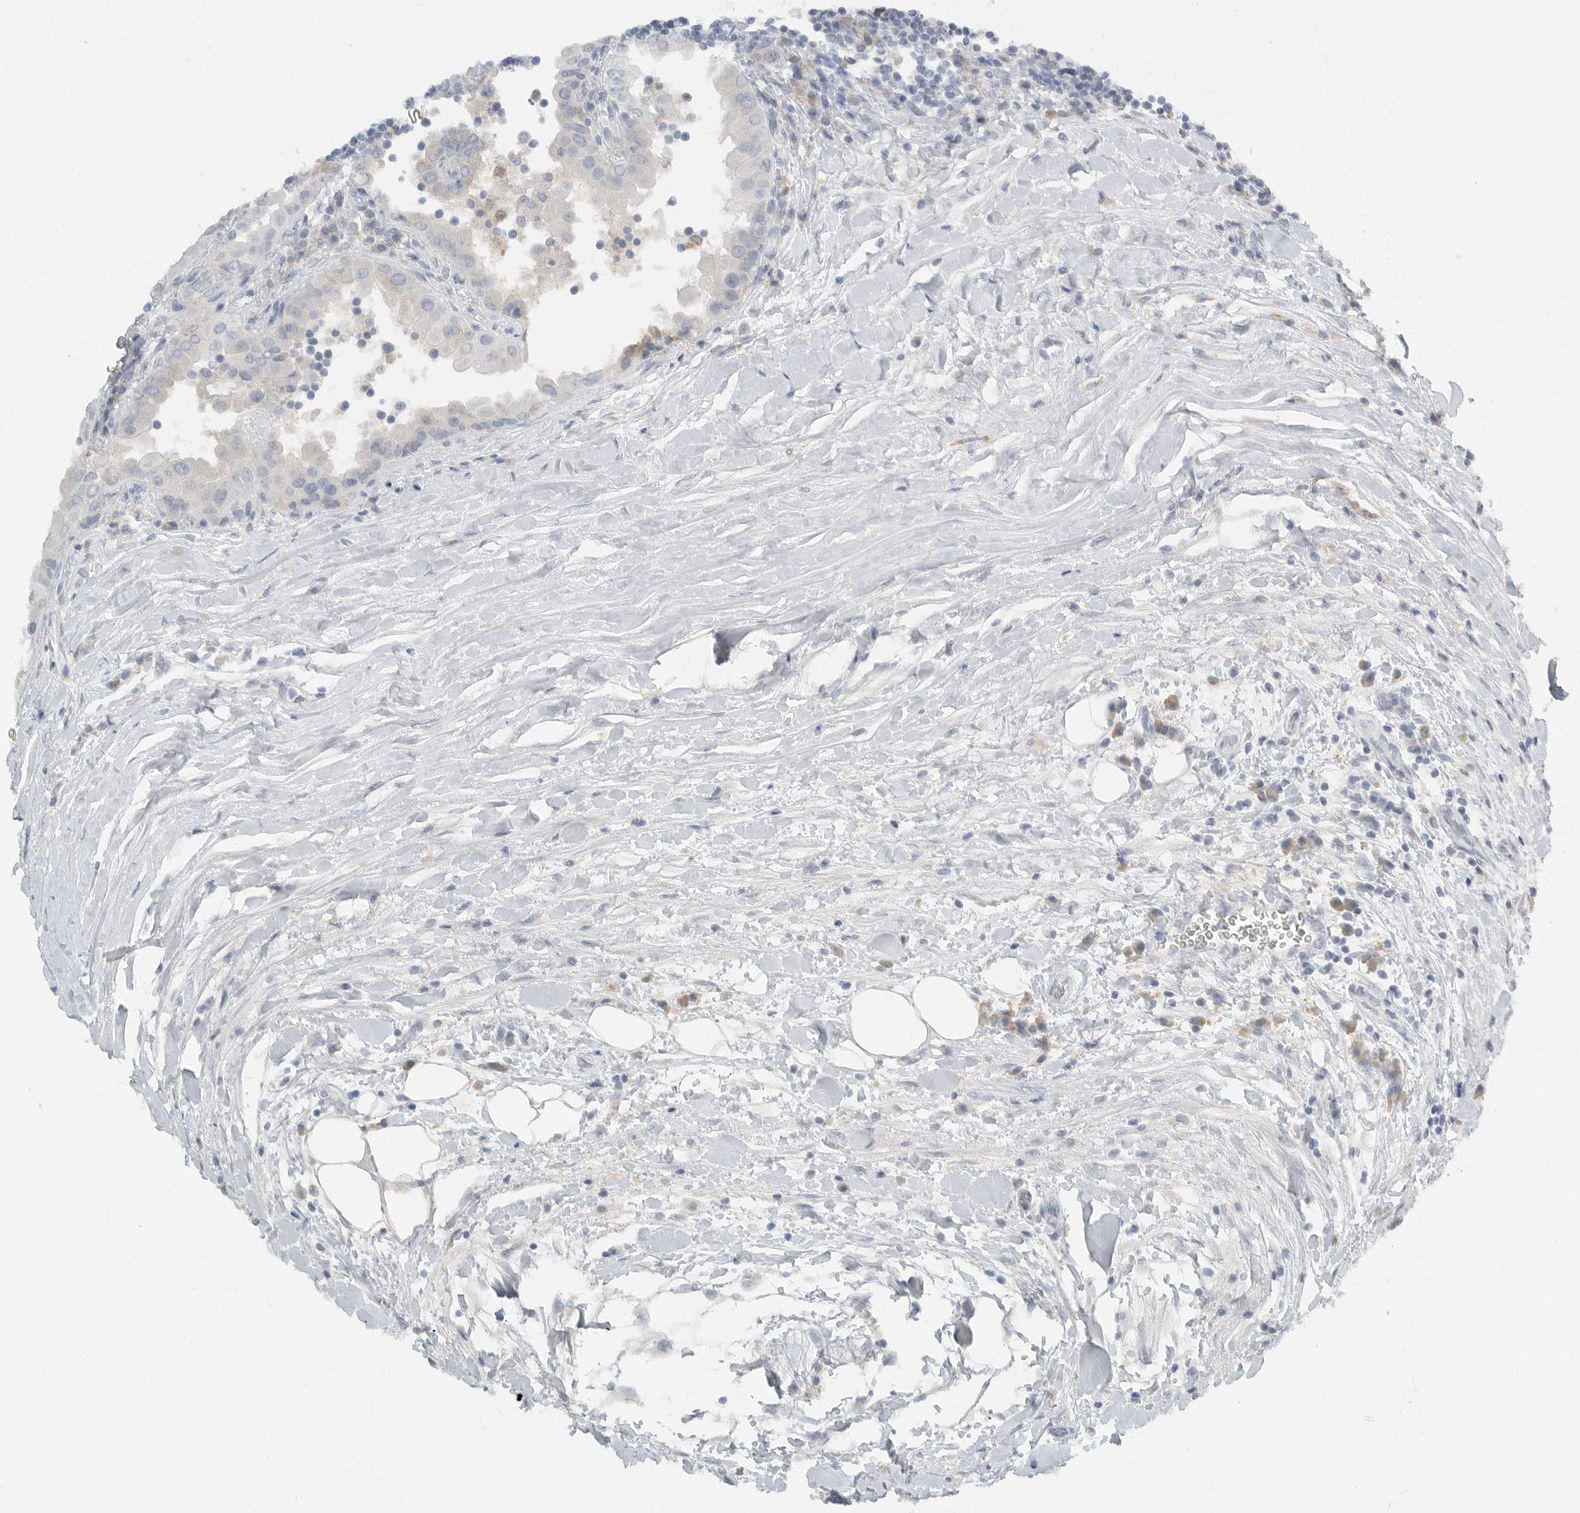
{"staining": {"intensity": "negative", "quantity": "none", "location": "none"}, "tissue": "thyroid cancer", "cell_type": "Tumor cells", "image_type": "cancer", "snomed": [{"axis": "morphology", "description": "Papillary adenocarcinoma, NOS"}, {"axis": "topography", "description": "Thyroid gland"}], "caption": "The immunohistochemistry image has no significant positivity in tumor cells of thyroid cancer (papillary adenocarcinoma) tissue.", "gene": "PAM", "patient": {"sex": "male", "age": 33}}